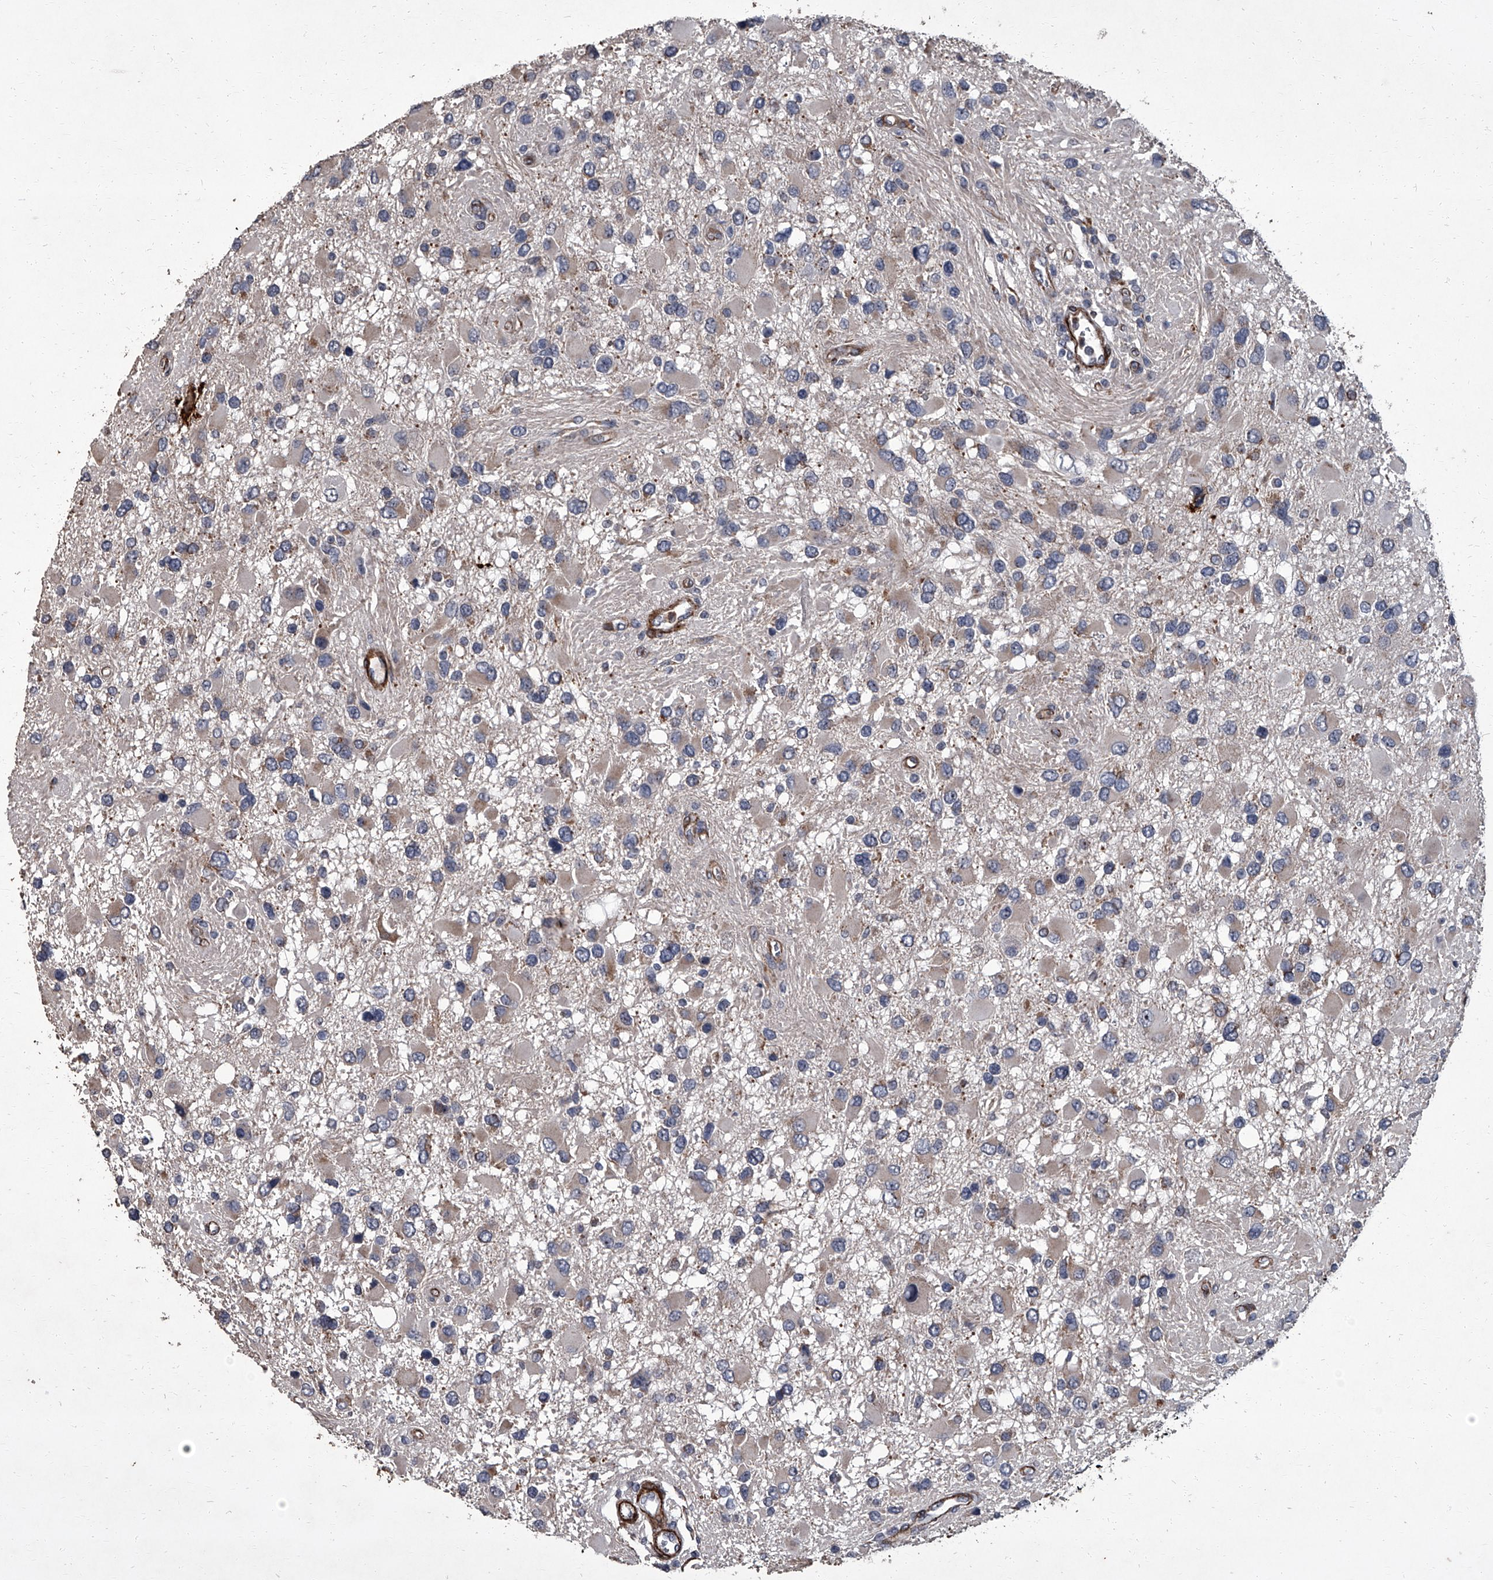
{"staining": {"intensity": "negative", "quantity": "none", "location": "none"}, "tissue": "glioma", "cell_type": "Tumor cells", "image_type": "cancer", "snomed": [{"axis": "morphology", "description": "Glioma, malignant, High grade"}, {"axis": "topography", "description": "Brain"}], "caption": "Tumor cells are negative for brown protein staining in glioma.", "gene": "SIRT4", "patient": {"sex": "male", "age": 53}}